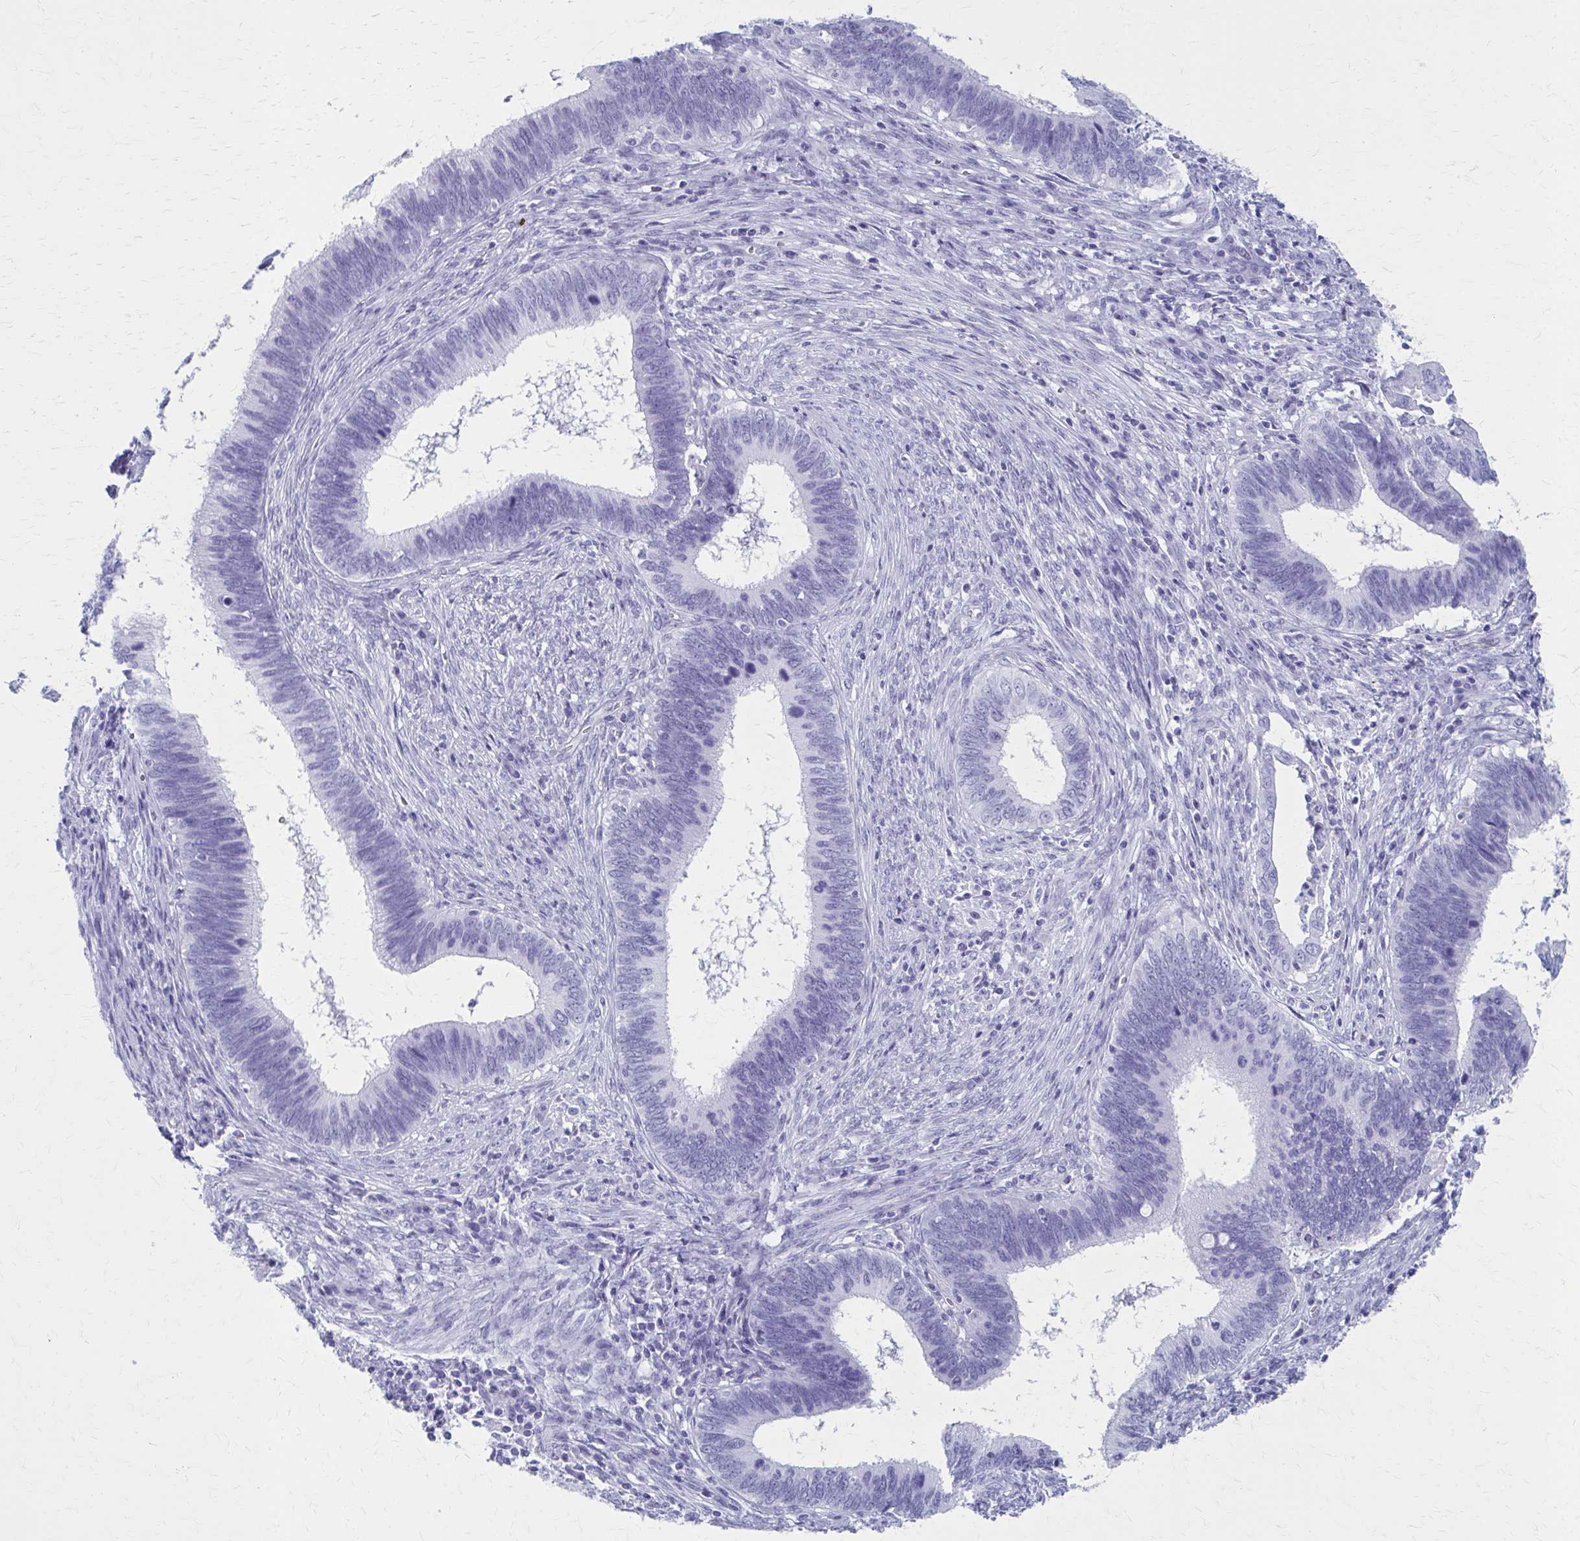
{"staining": {"intensity": "negative", "quantity": "none", "location": "none"}, "tissue": "cervical cancer", "cell_type": "Tumor cells", "image_type": "cancer", "snomed": [{"axis": "morphology", "description": "Adenocarcinoma, NOS"}, {"axis": "topography", "description": "Cervix"}], "caption": "DAB (3,3'-diaminobenzidine) immunohistochemical staining of cervical cancer (adenocarcinoma) displays no significant expression in tumor cells.", "gene": "CELF5", "patient": {"sex": "female", "age": 42}}